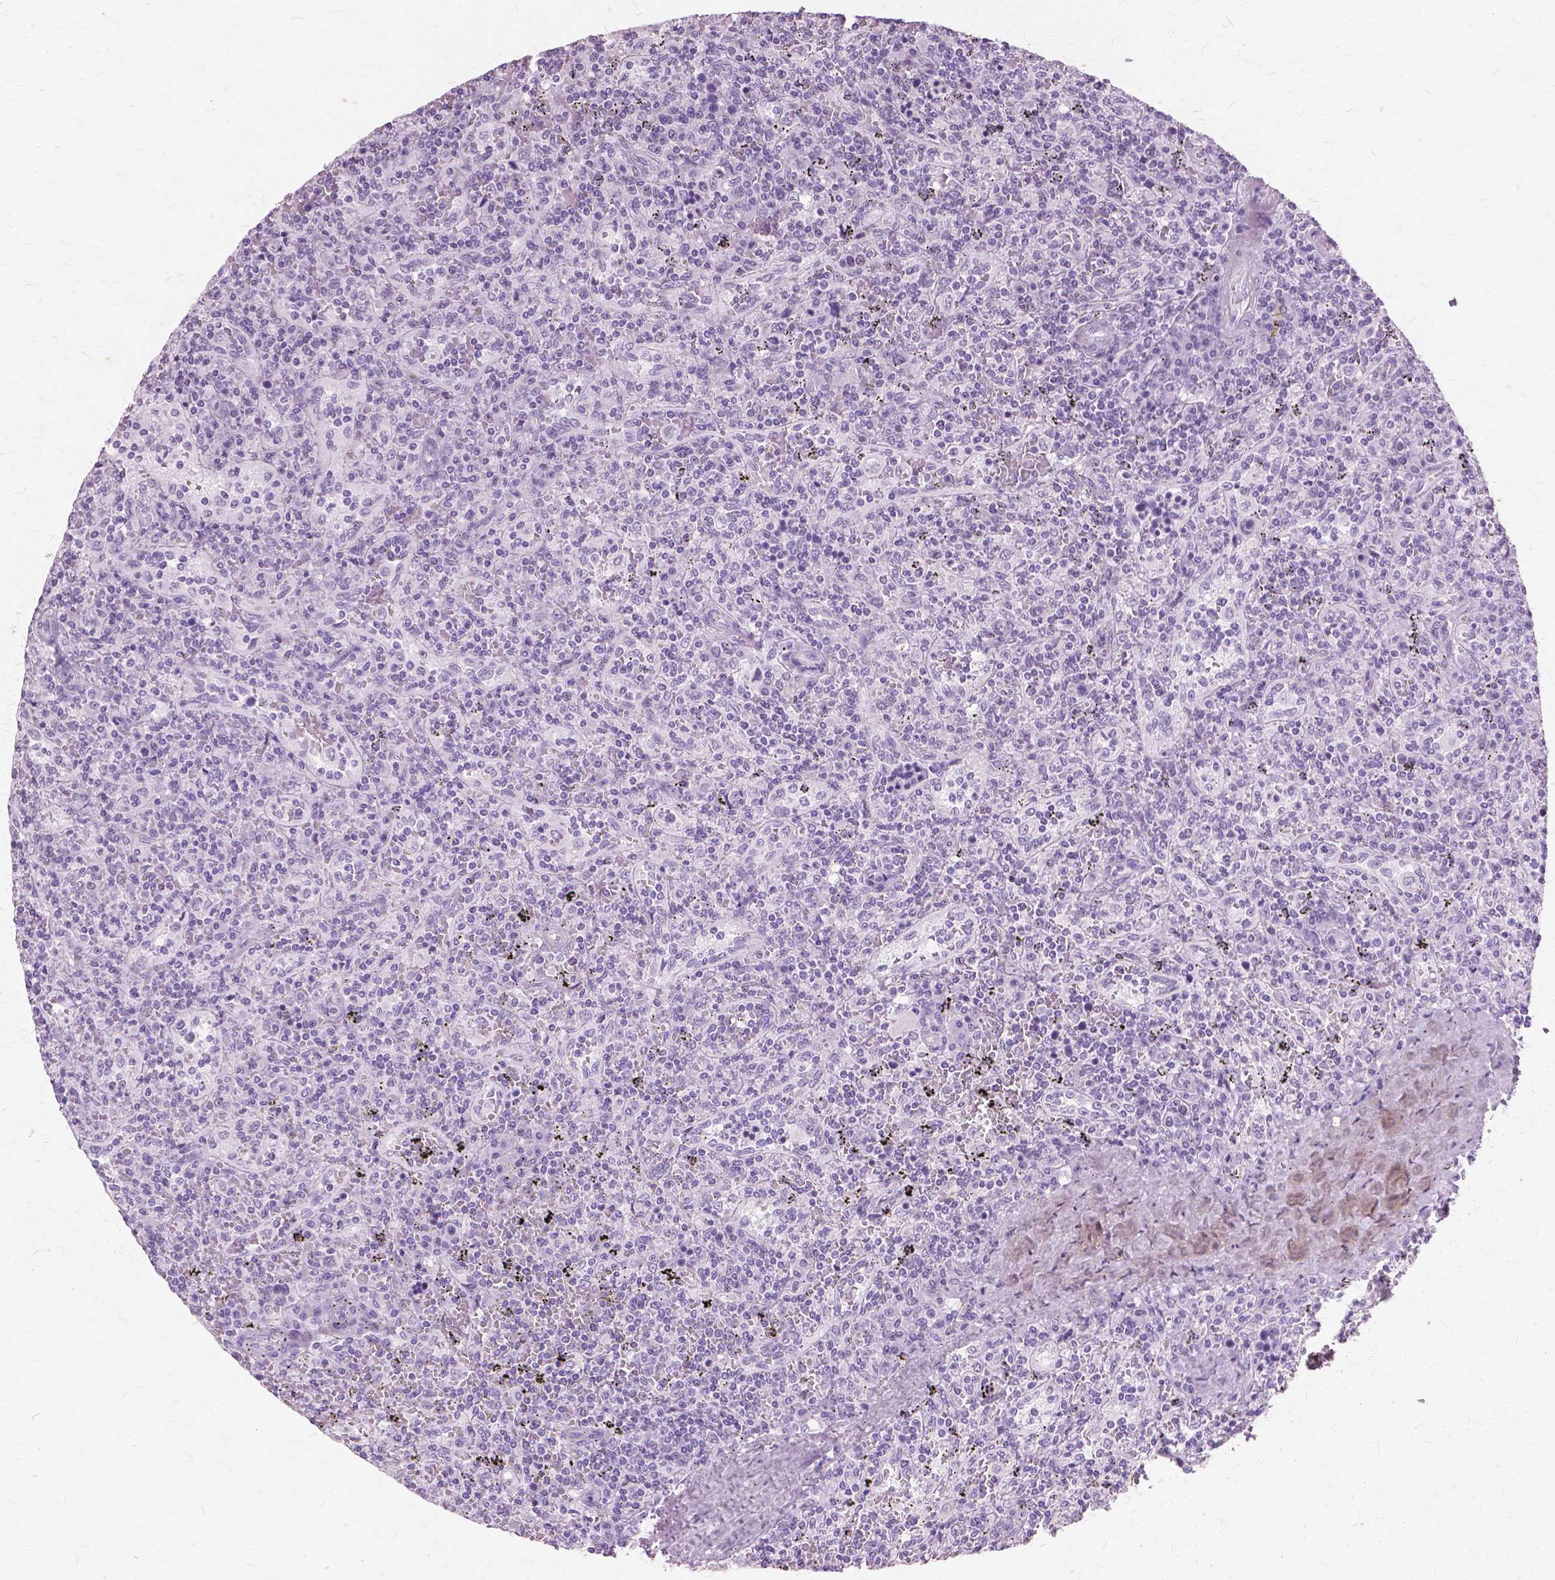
{"staining": {"intensity": "negative", "quantity": "none", "location": "none"}, "tissue": "lymphoma", "cell_type": "Tumor cells", "image_type": "cancer", "snomed": [{"axis": "morphology", "description": "Malignant lymphoma, non-Hodgkin's type, Low grade"}, {"axis": "topography", "description": "Spleen"}], "caption": "Lymphoma was stained to show a protein in brown. There is no significant positivity in tumor cells. (Brightfield microscopy of DAB immunohistochemistry at high magnification).", "gene": "SFTPD", "patient": {"sex": "male", "age": 62}}